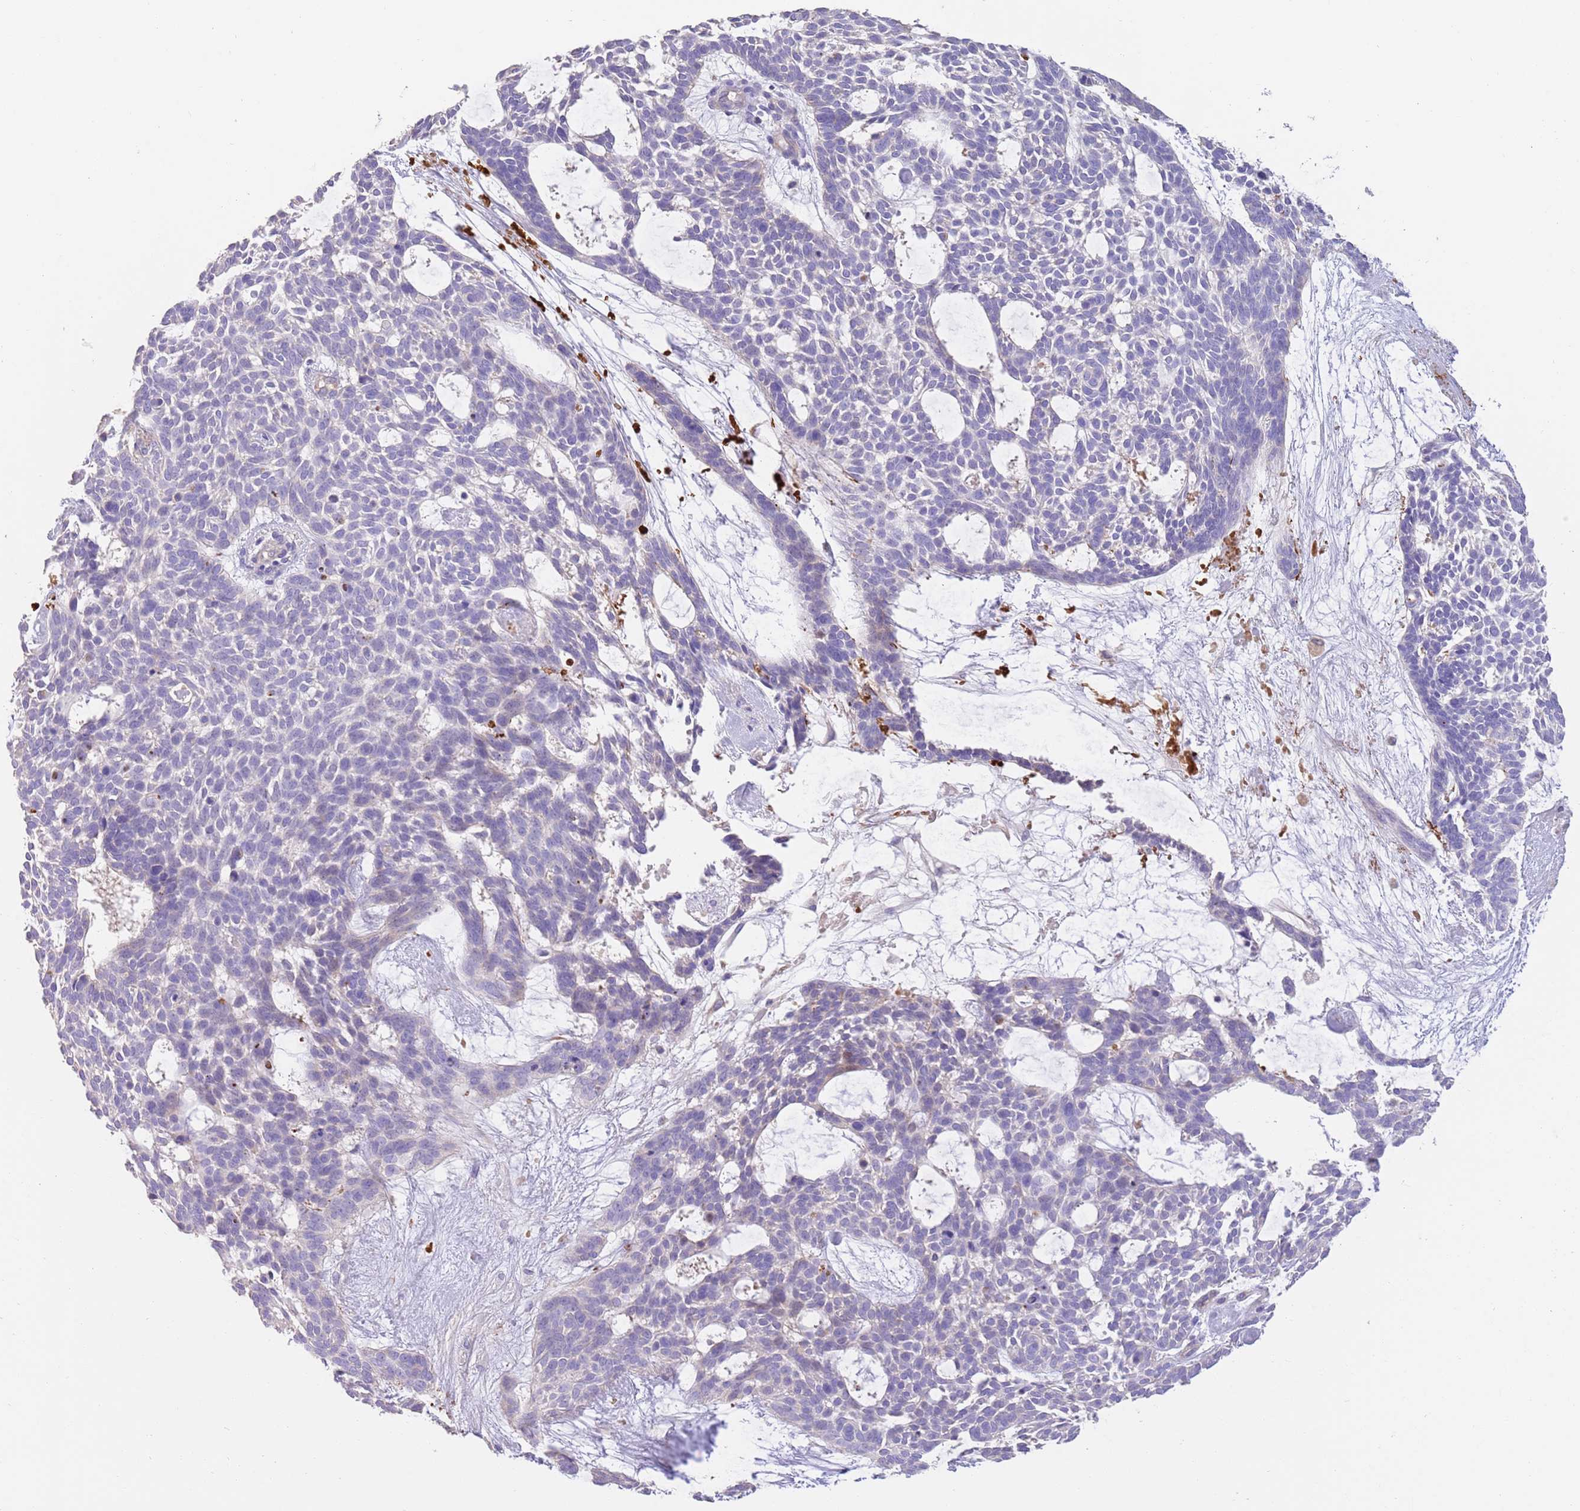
{"staining": {"intensity": "negative", "quantity": "none", "location": "none"}, "tissue": "skin cancer", "cell_type": "Tumor cells", "image_type": "cancer", "snomed": [{"axis": "morphology", "description": "Basal cell carcinoma"}, {"axis": "topography", "description": "Skin"}], "caption": "Tumor cells are negative for brown protein staining in basal cell carcinoma (skin).", "gene": "SFTPA1", "patient": {"sex": "male", "age": 61}}